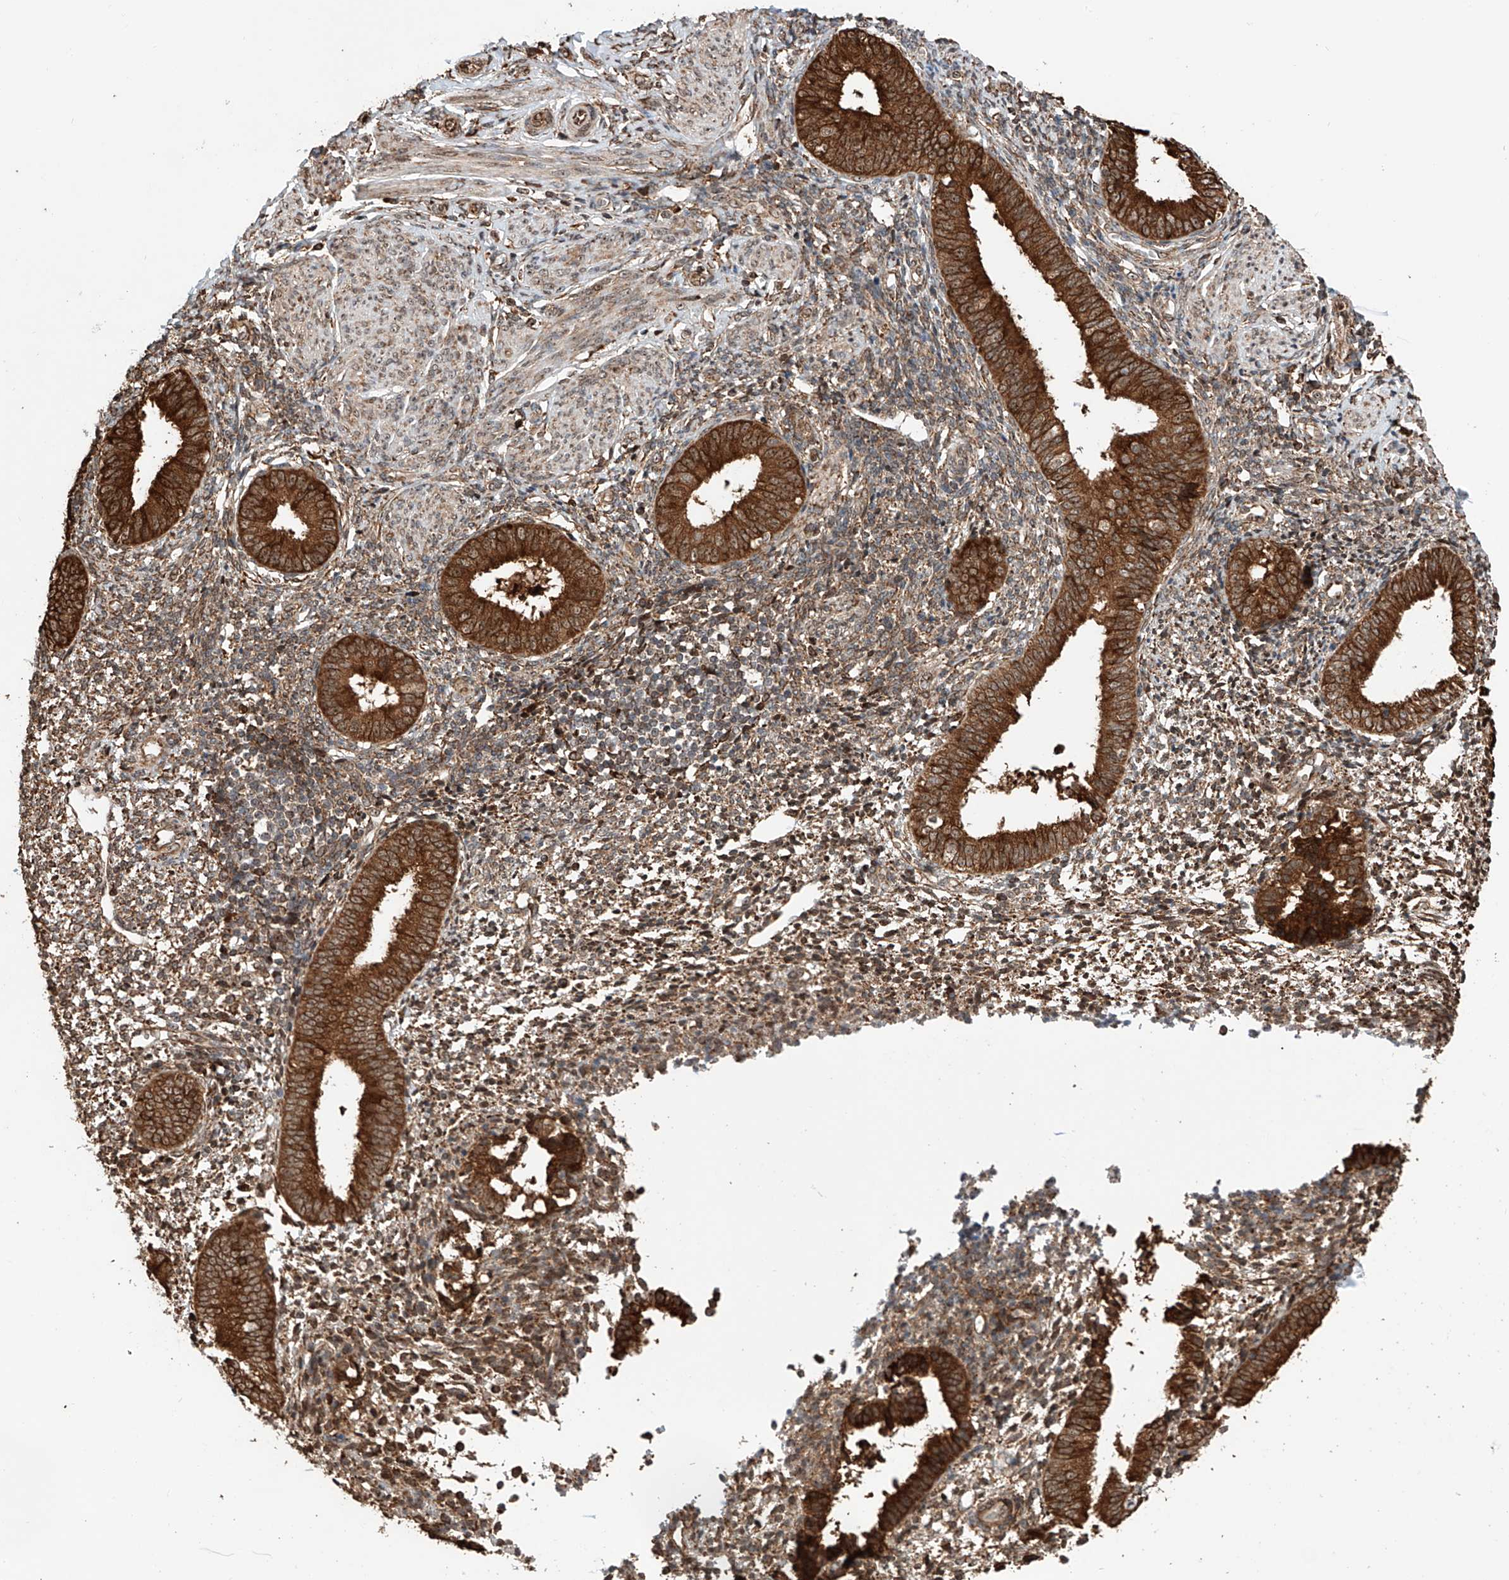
{"staining": {"intensity": "moderate", "quantity": ">75%", "location": "cytoplasmic/membranous,nuclear"}, "tissue": "endometrium", "cell_type": "Cells in endometrial stroma", "image_type": "normal", "snomed": [{"axis": "morphology", "description": "Normal tissue, NOS"}, {"axis": "topography", "description": "Uterus"}, {"axis": "topography", "description": "Endometrium"}], "caption": "Endometrium stained with DAB (3,3'-diaminobenzidine) immunohistochemistry reveals medium levels of moderate cytoplasmic/membranous,nuclear expression in about >75% of cells in endometrial stroma.", "gene": "DNAH8", "patient": {"sex": "female", "age": 48}}